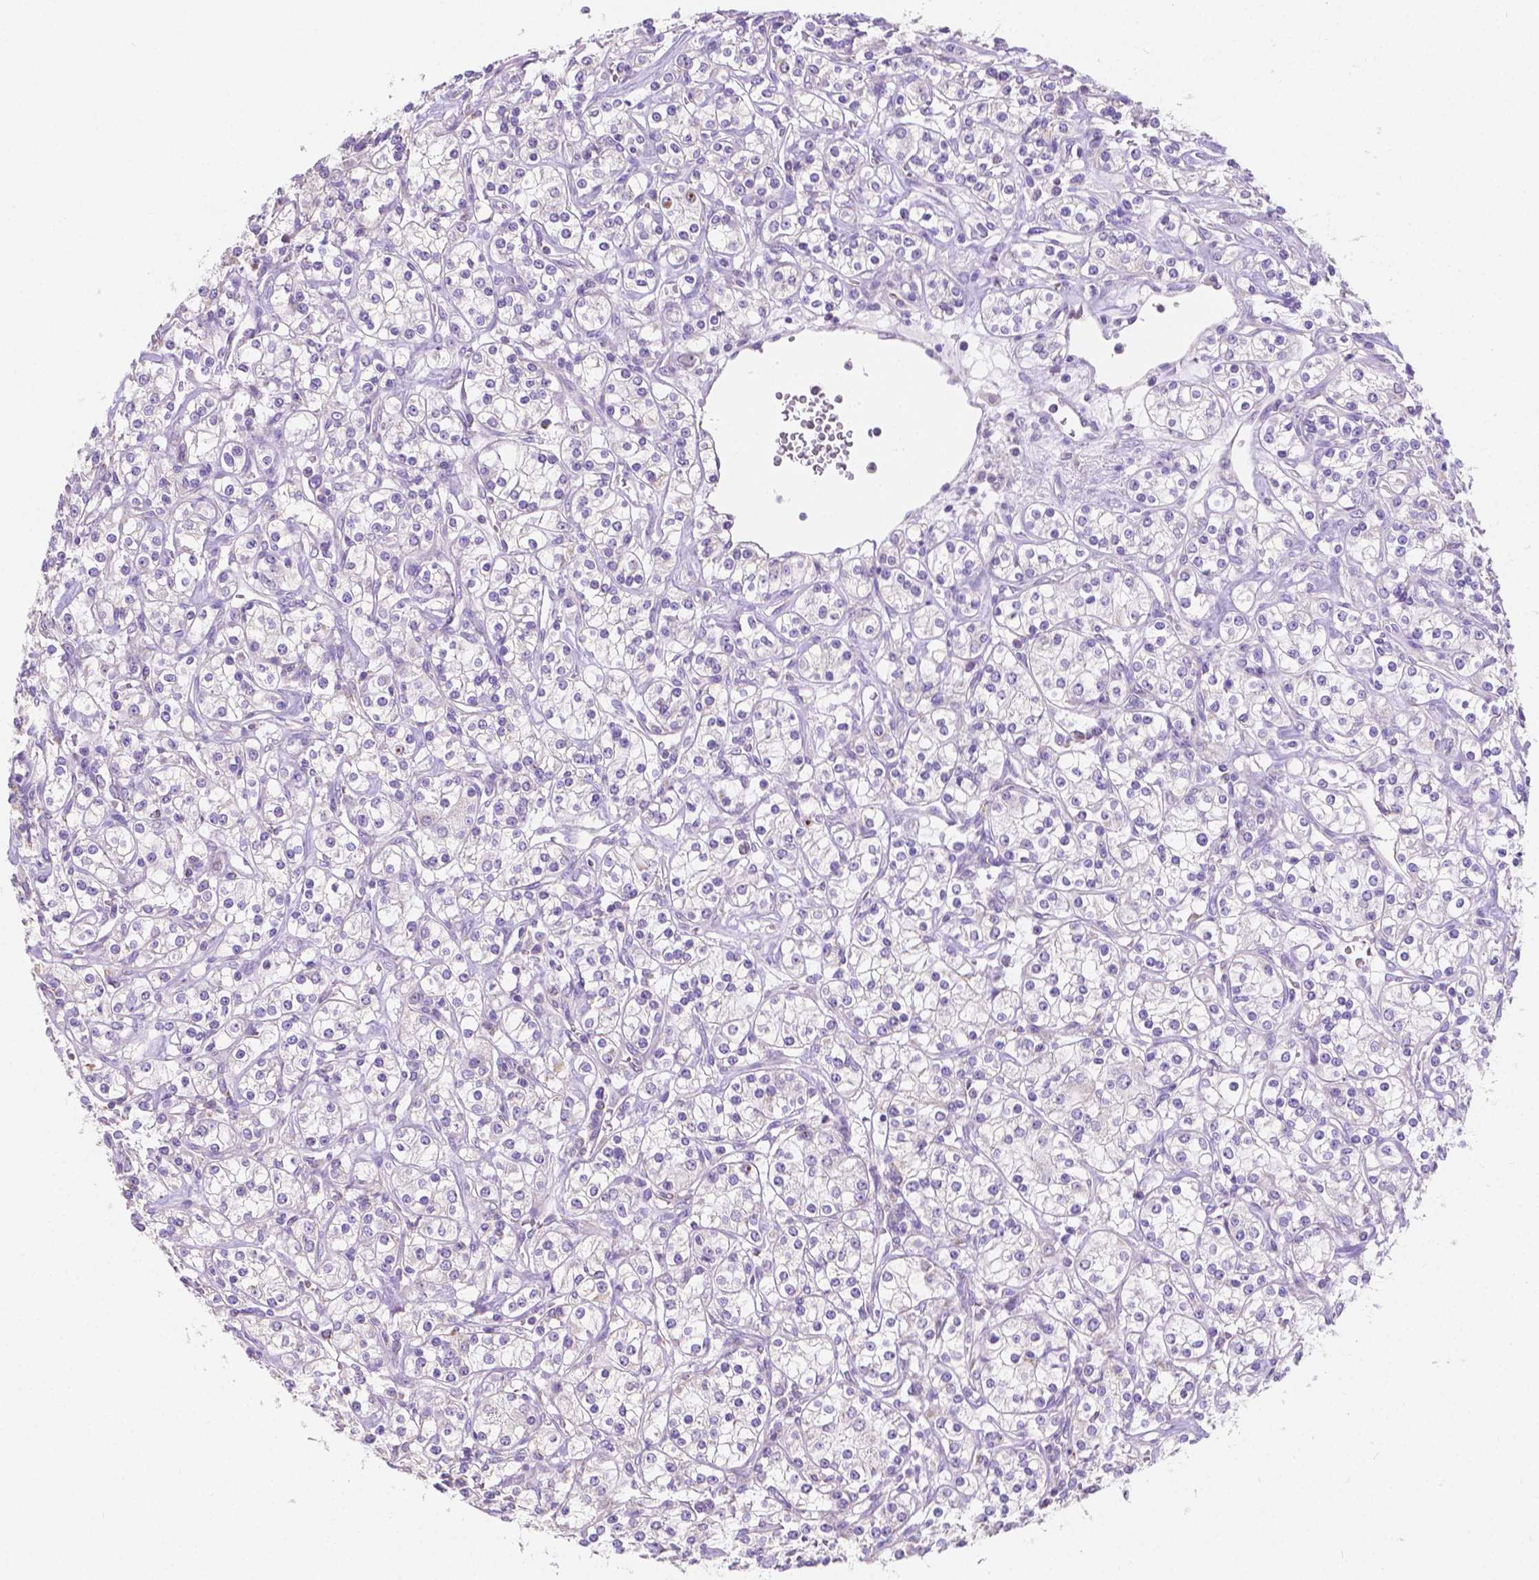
{"staining": {"intensity": "negative", "quantity": "none", "location": "none"}, "tissue": "renal cancer", "cell_type": "Tumor cells", "image_type": "cancer", "snomed": [{"axis": "morphology", "description": "Adenocarcinoma, NOS"}, {"axis": "topography", "description": "Kidney"}], "caption": "This is an immunohistochemistry (IHC) histopathology image of human renal adenocarcinoma. There is no positivity in tumor cells.", "gene": "TMEM130", "patient": {"sex": "male", "age": 77}}